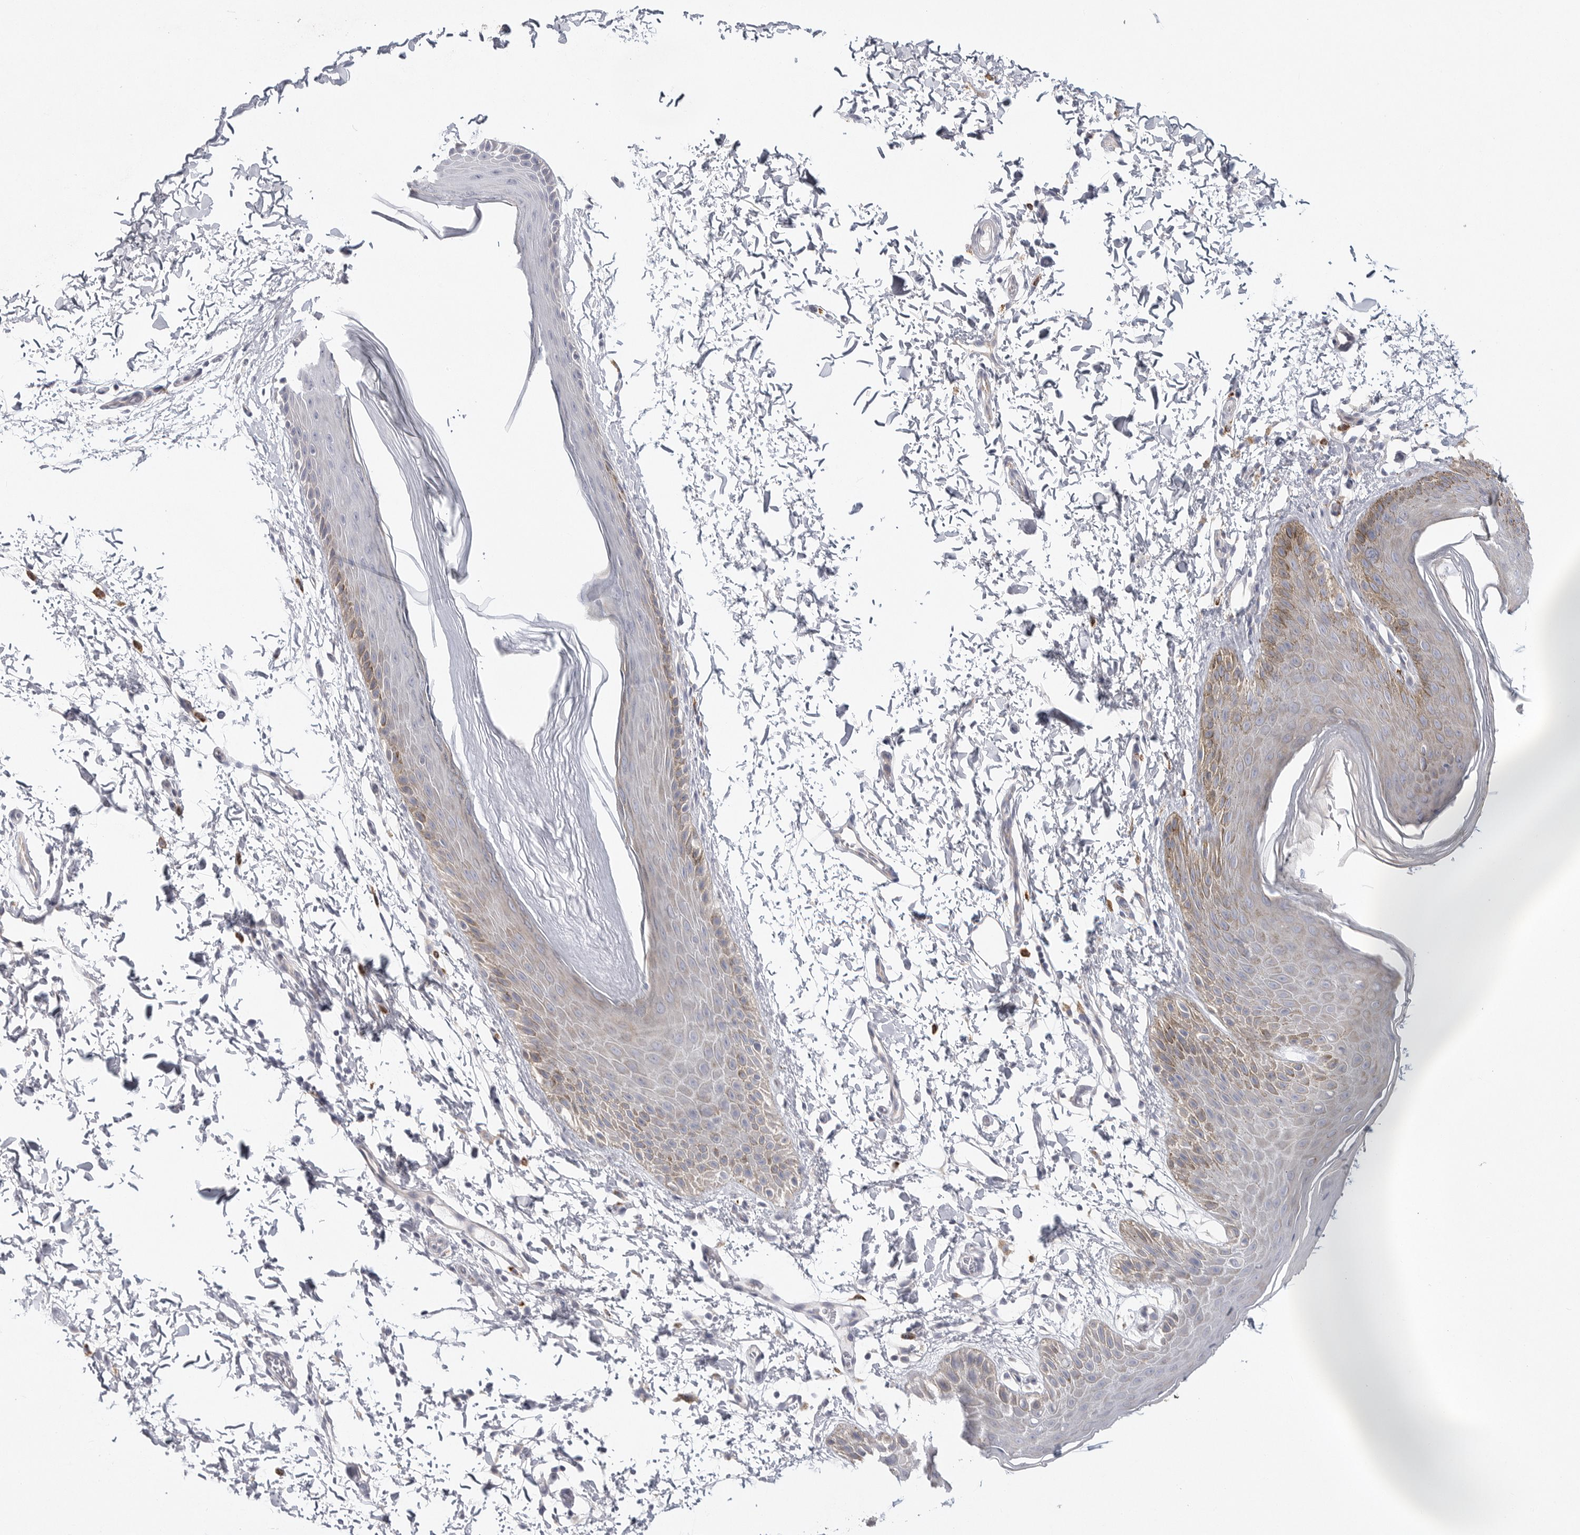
{"staining": {"intensity": "moderate", "quantity": "25%-75%", "location": "cytoplasmic/membranous"}, "tissue": "skin", "cell_type": "Epidermal cells", "image_type": "normal", "snomed": [{"axis": "morphology", "description": "Normal tissue, NOS"}, {"axis": "topography", "description": "Anal"}, {"axis": "topography", "description": "Peripheral nerve tissue"}], "caption": "A medium amount of moderate cytoplasmic/membranous expression is seen in about 25%-75% of epidermal cells in normal skin.", "gene": "ELP3", "patient": {"sex": "male", "age": 44}}